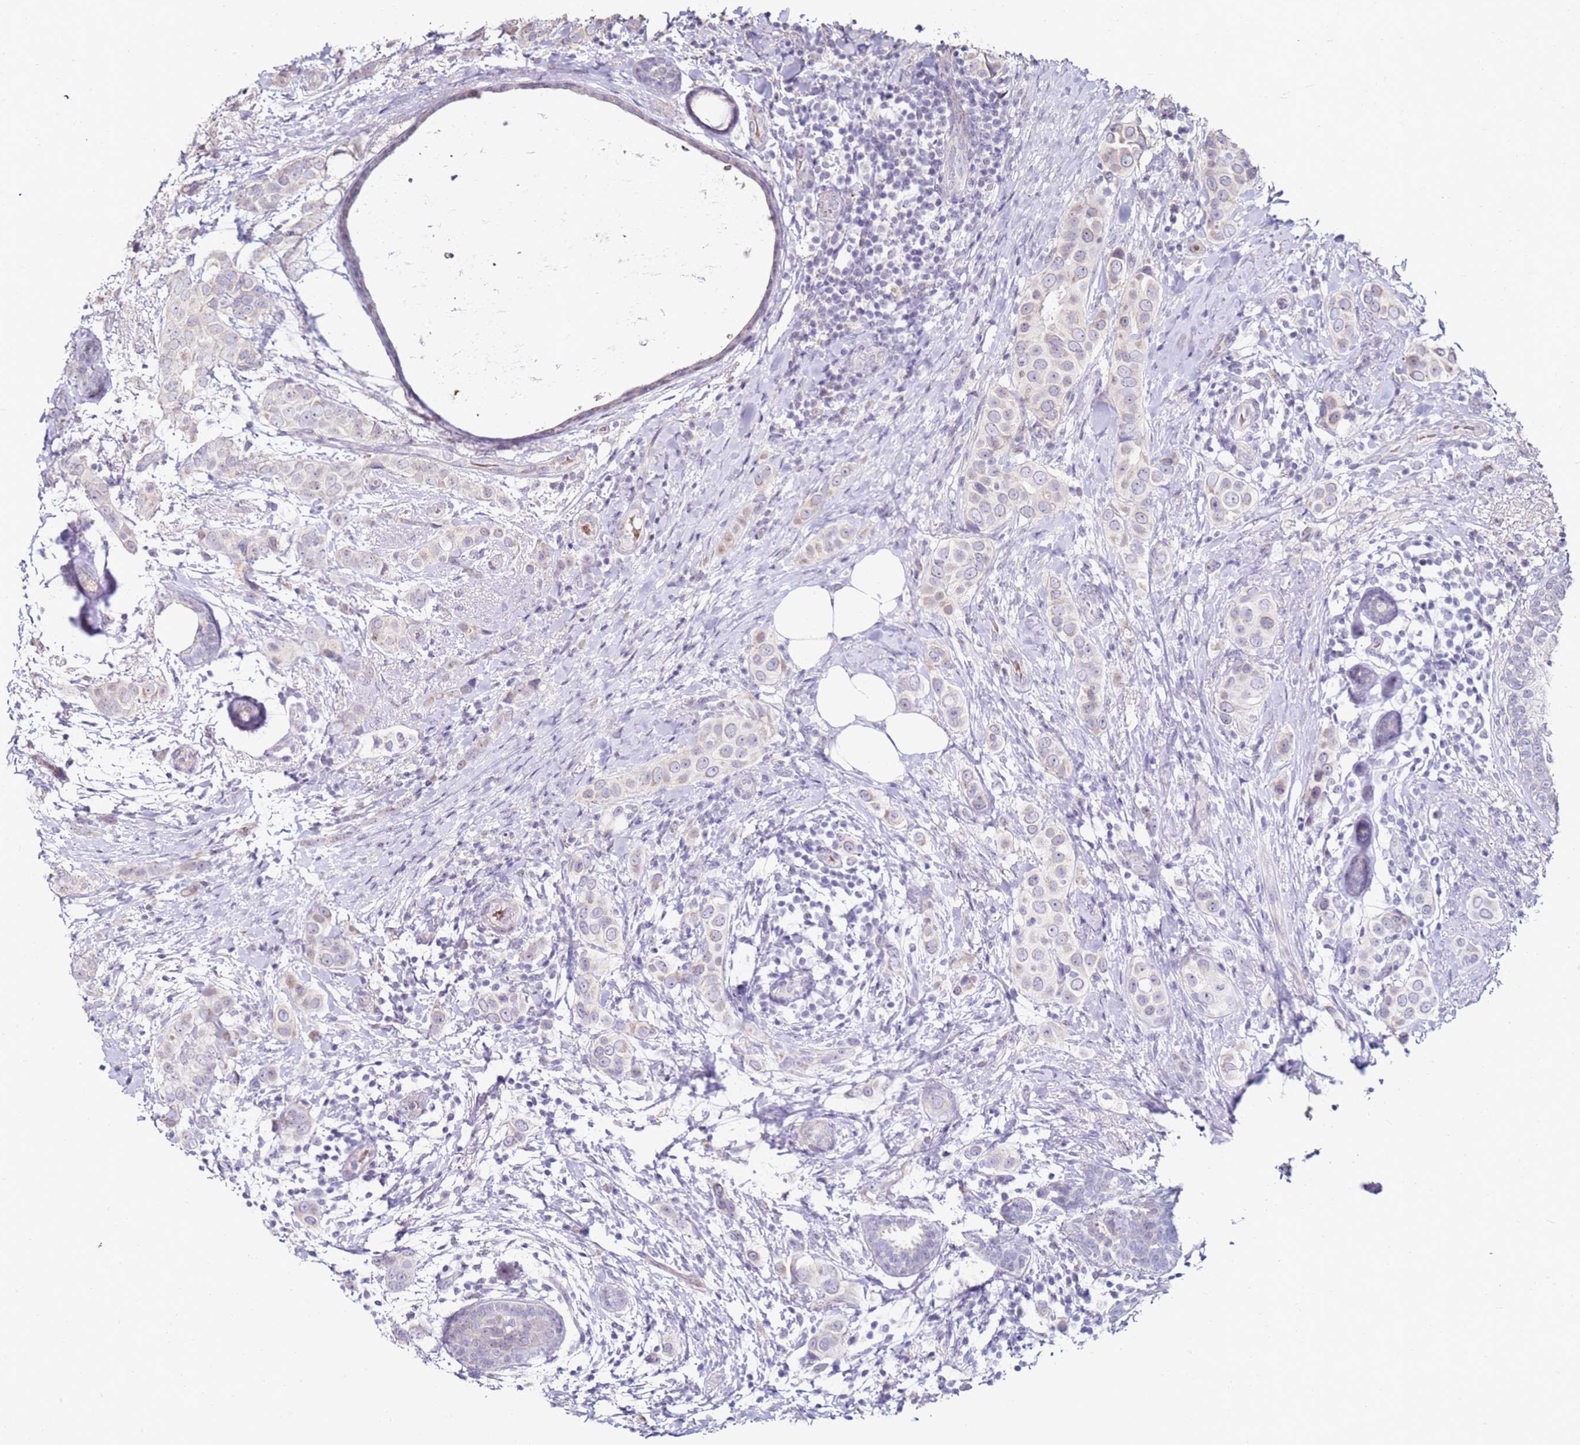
{"staining": {"intensity": "negative", "quantity": "none", "location": "none"}, "tissue": "breast cancer", "cell_type": "Tumor cells", "image_type": "cancer", "snomed": [{"axis": "morphology", "description": "Lobular carcinoma"}, {"axis": "topography", "description": "Breast"}], "caption": "Immunohistochemistry (IHC) micrograph of lobular carcinoma (breast) stained for a protein (brown), which exhibits no positivity in tumor cells.", "gene": "RARS2", "patient": {"sex": "female", "age": 51}}